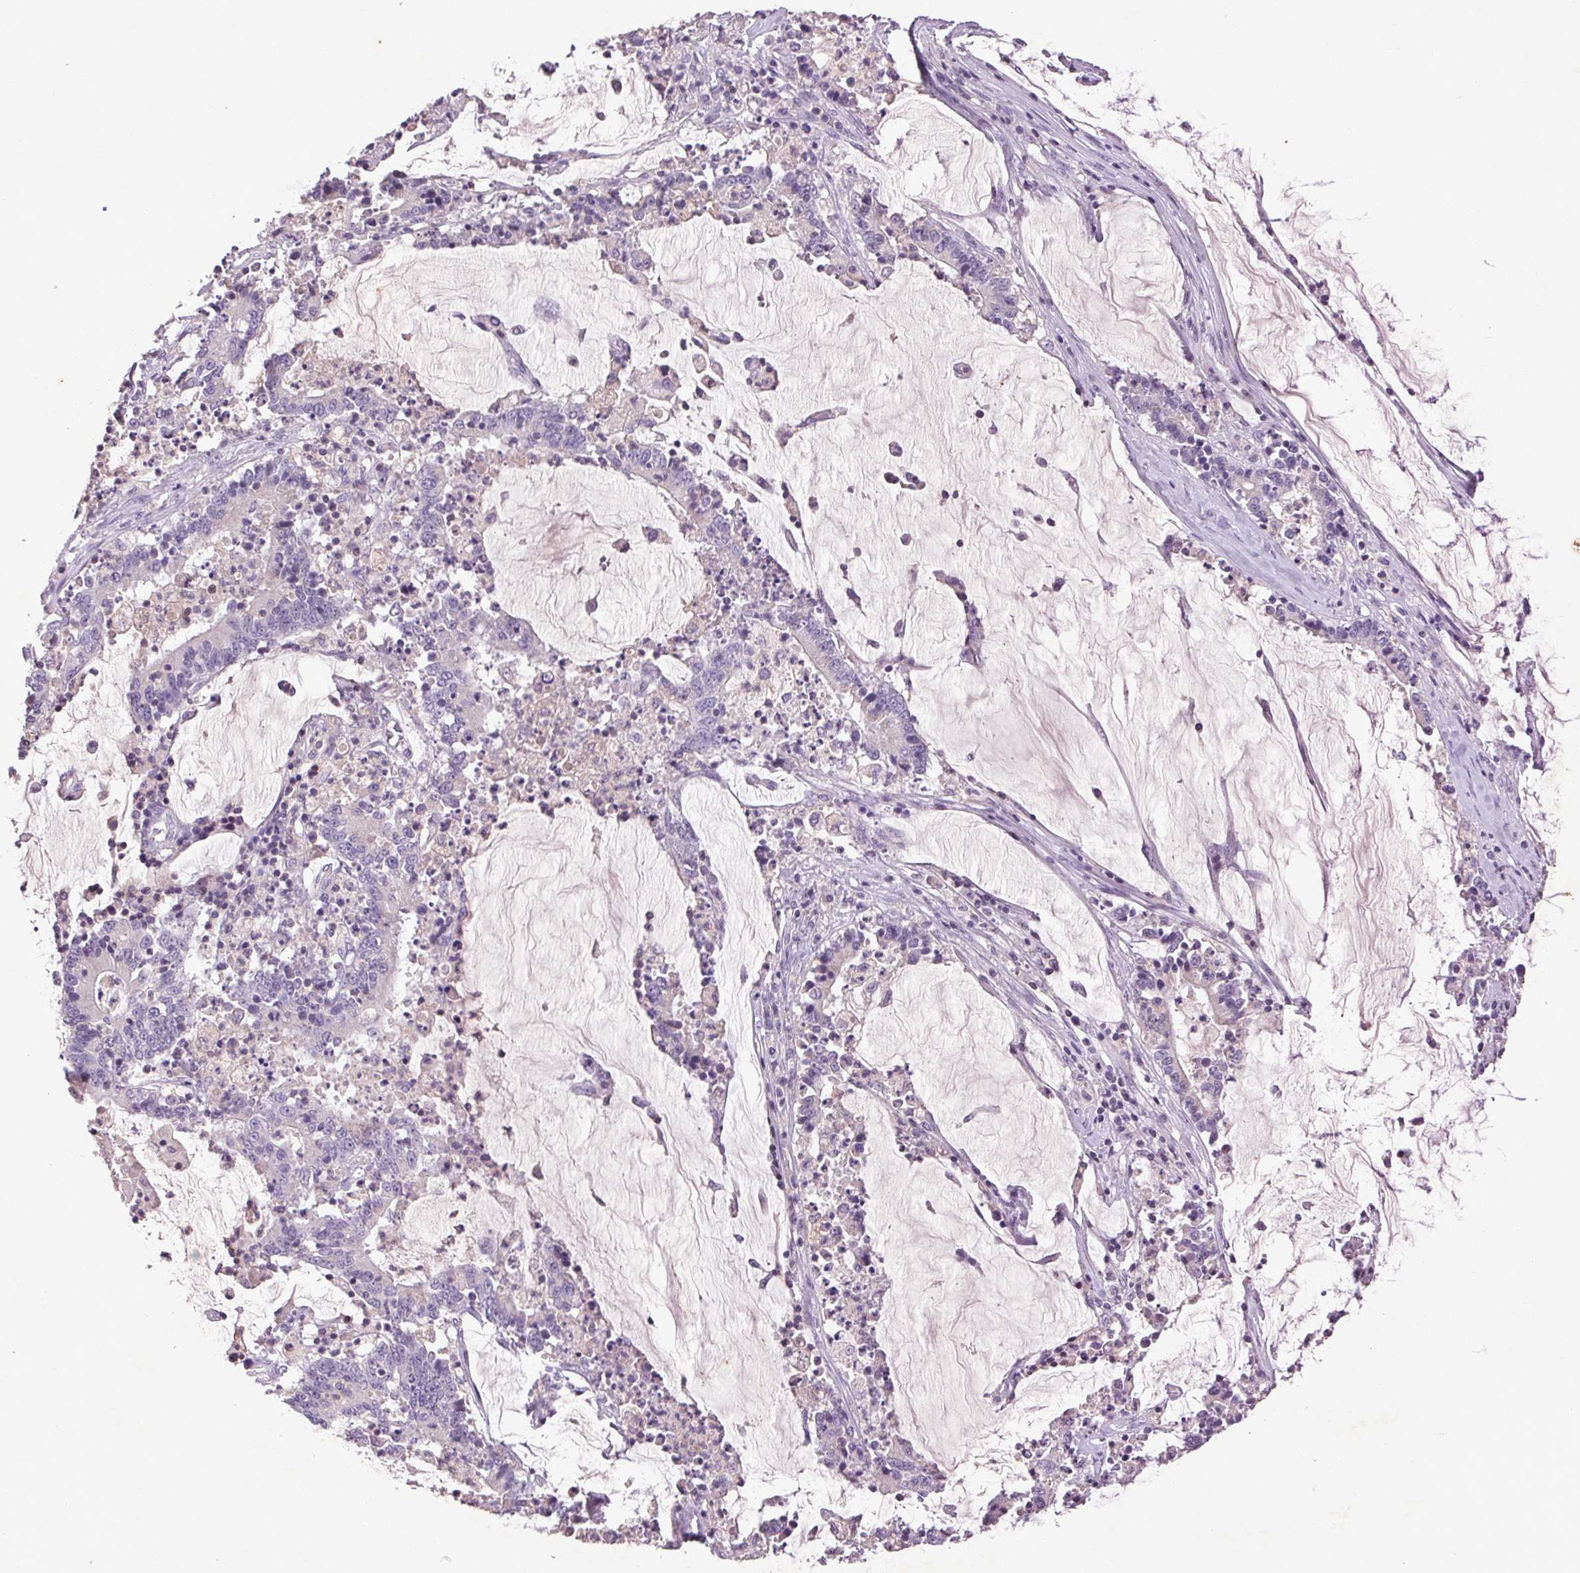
{"staining": {"intensity": "negative", "quantity": "none", "location": "none"}, "tissue": "stomach cancer", "cell_type": "Tumor cells", "image_type": "cancer", "snomed": [{"axis": "morphology", "description": "Adenocarcinoma, NOS"}, {"axis": "topography", "description": "Stomach, upper"}], "caption": "Tumor cells are negative for brown protein staining in stomach adenocarcinoma. (Stains: DAB (3,3'-diaminobenzidine) immunohistochemistry with hematoxylin counter stain, Microscopy: brightfield microscopy at high magnification).", "gene": "FNDC7", "patient": {"sex": "male", "age": 68}}